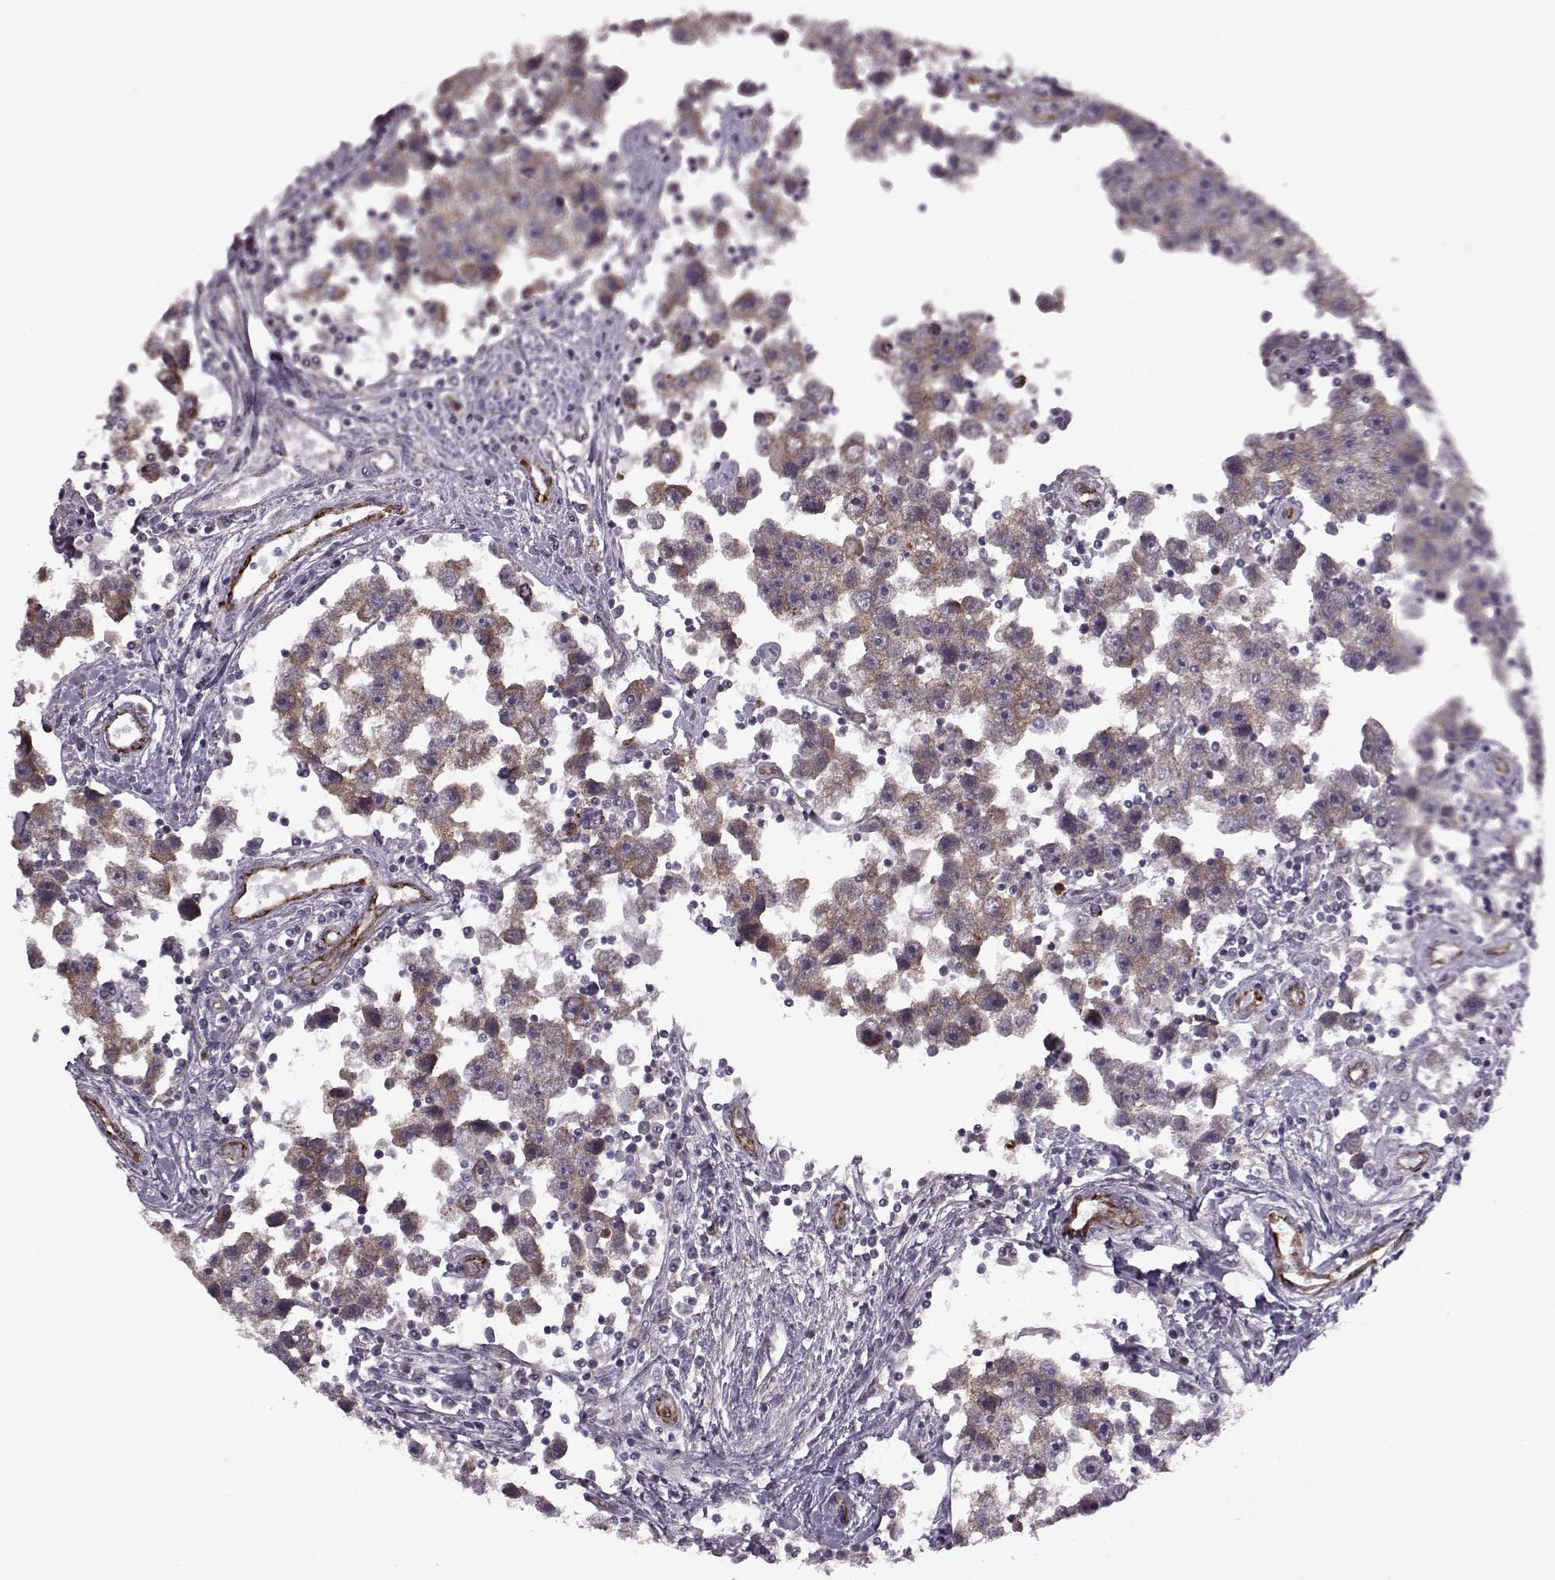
{"staining": {"intensity": "moderate", "quantity": ">75%", "location": "cytoplasmic/membranous"}, "tissue": "testis cancer", "cell_type": "Tumor cells", "image_type": "cancer", "snomed": [{"axis": "morphology", "description": "Seminoma, NOS"}, {"axis": "topography", "description": "Testis"}], "caption": "Tumor cells reveal medium levels of moderate cytoplasmic/membranous positivity in approximately >75% of cells in human testis cancer (seminoma).", "gene": "MTSS1", "patient": {"sex": "male", "age": 30}}